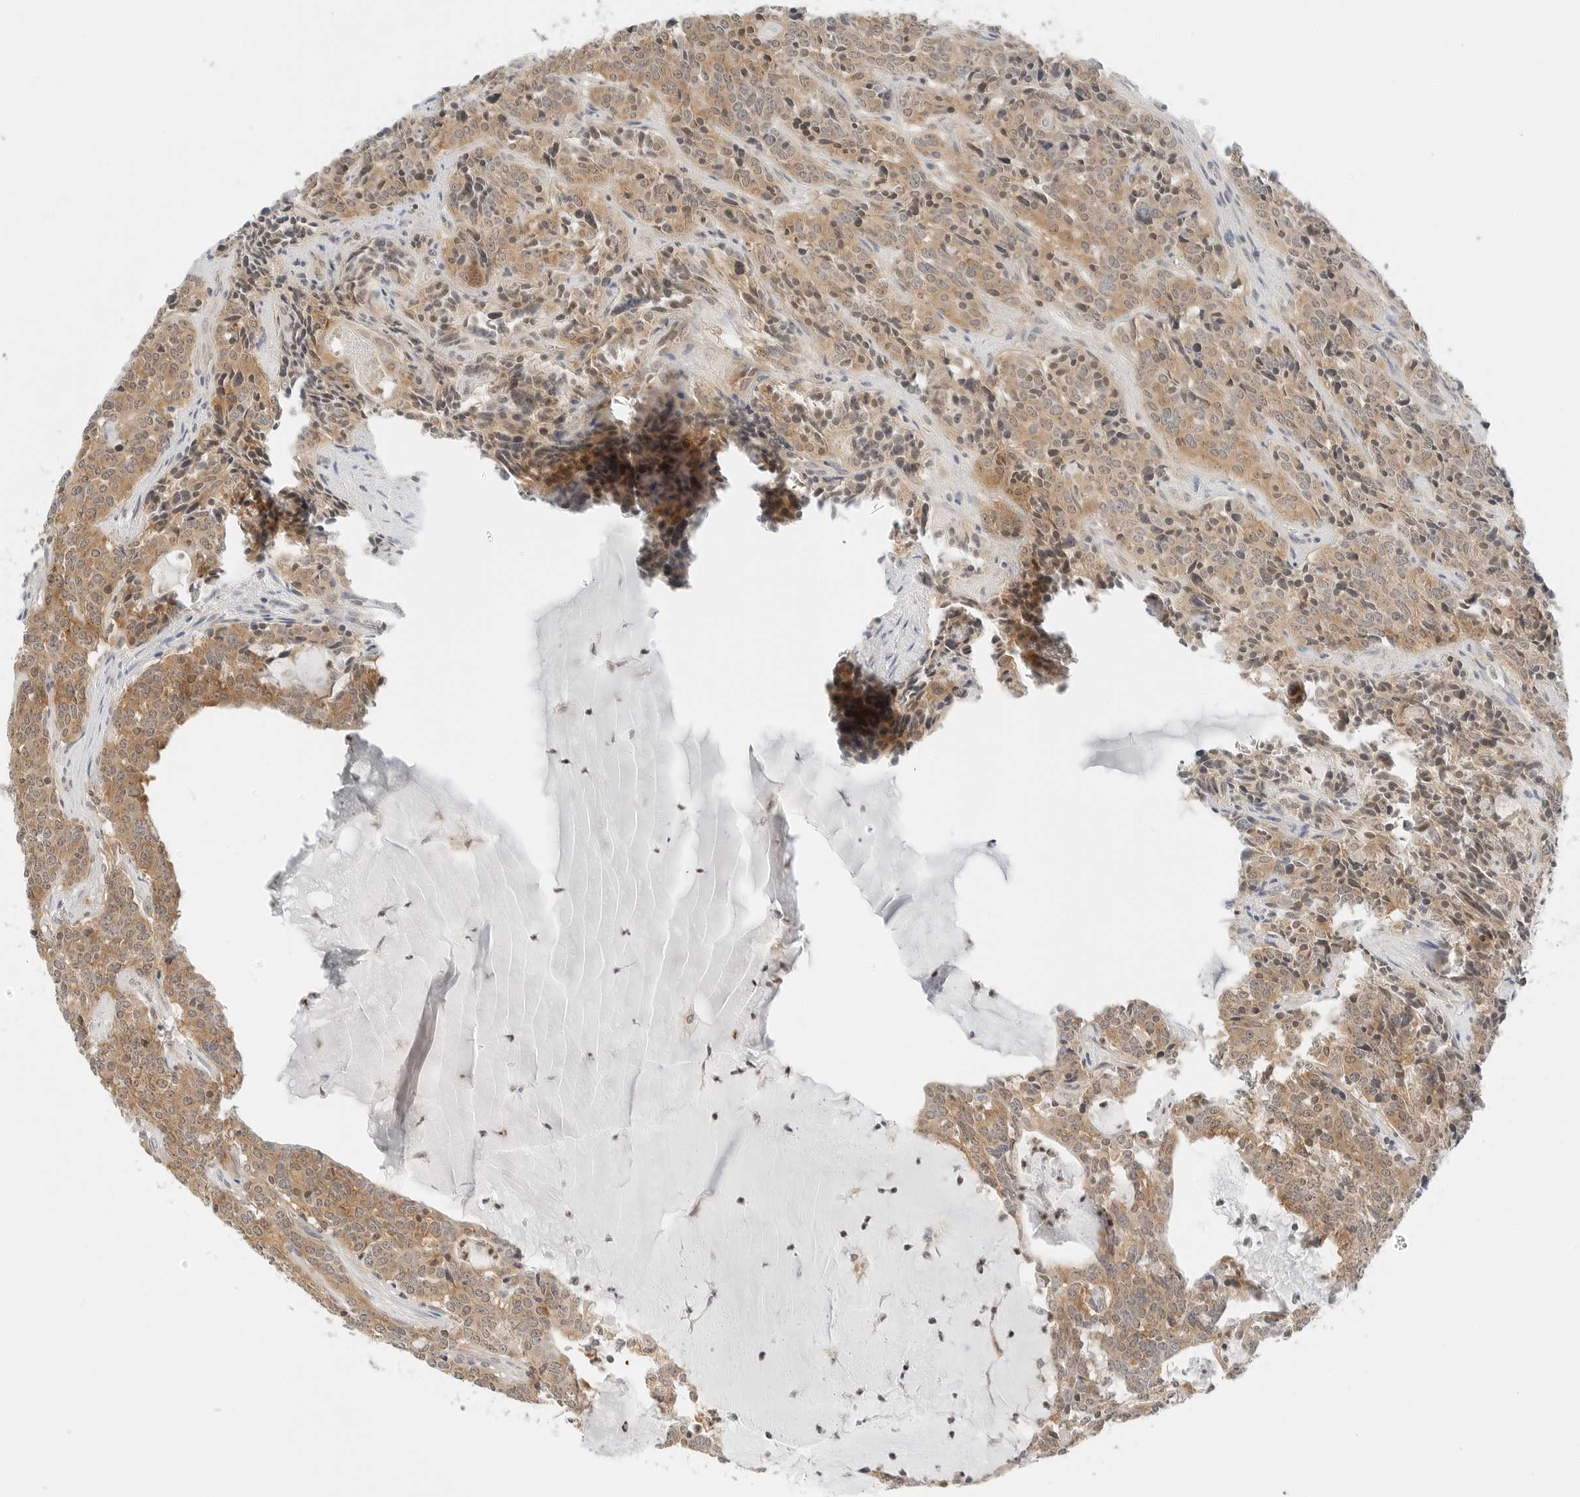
{"staining": {"intensity": "weak", "quantity": ">75%", "location": "cytoplasmic/membranous"}, "tissue": "carcinoid", "cell_type": "Tumor cells", "image_type": "cancer", "snomed": [{"axis": "morphology", "description": "Carcinoid, malignant, NOS"}, {"axis": "topography", "description": "Lung"}], "caption": "IHC photomicrograph of malignant carcinoid stained for a protein (brown), which displays low levels of weak cytoplasmic/membranous positivity in about >75% of tumor cells.", "gene": "IQCC", "patient": {"sex": "female", "age": 46}}